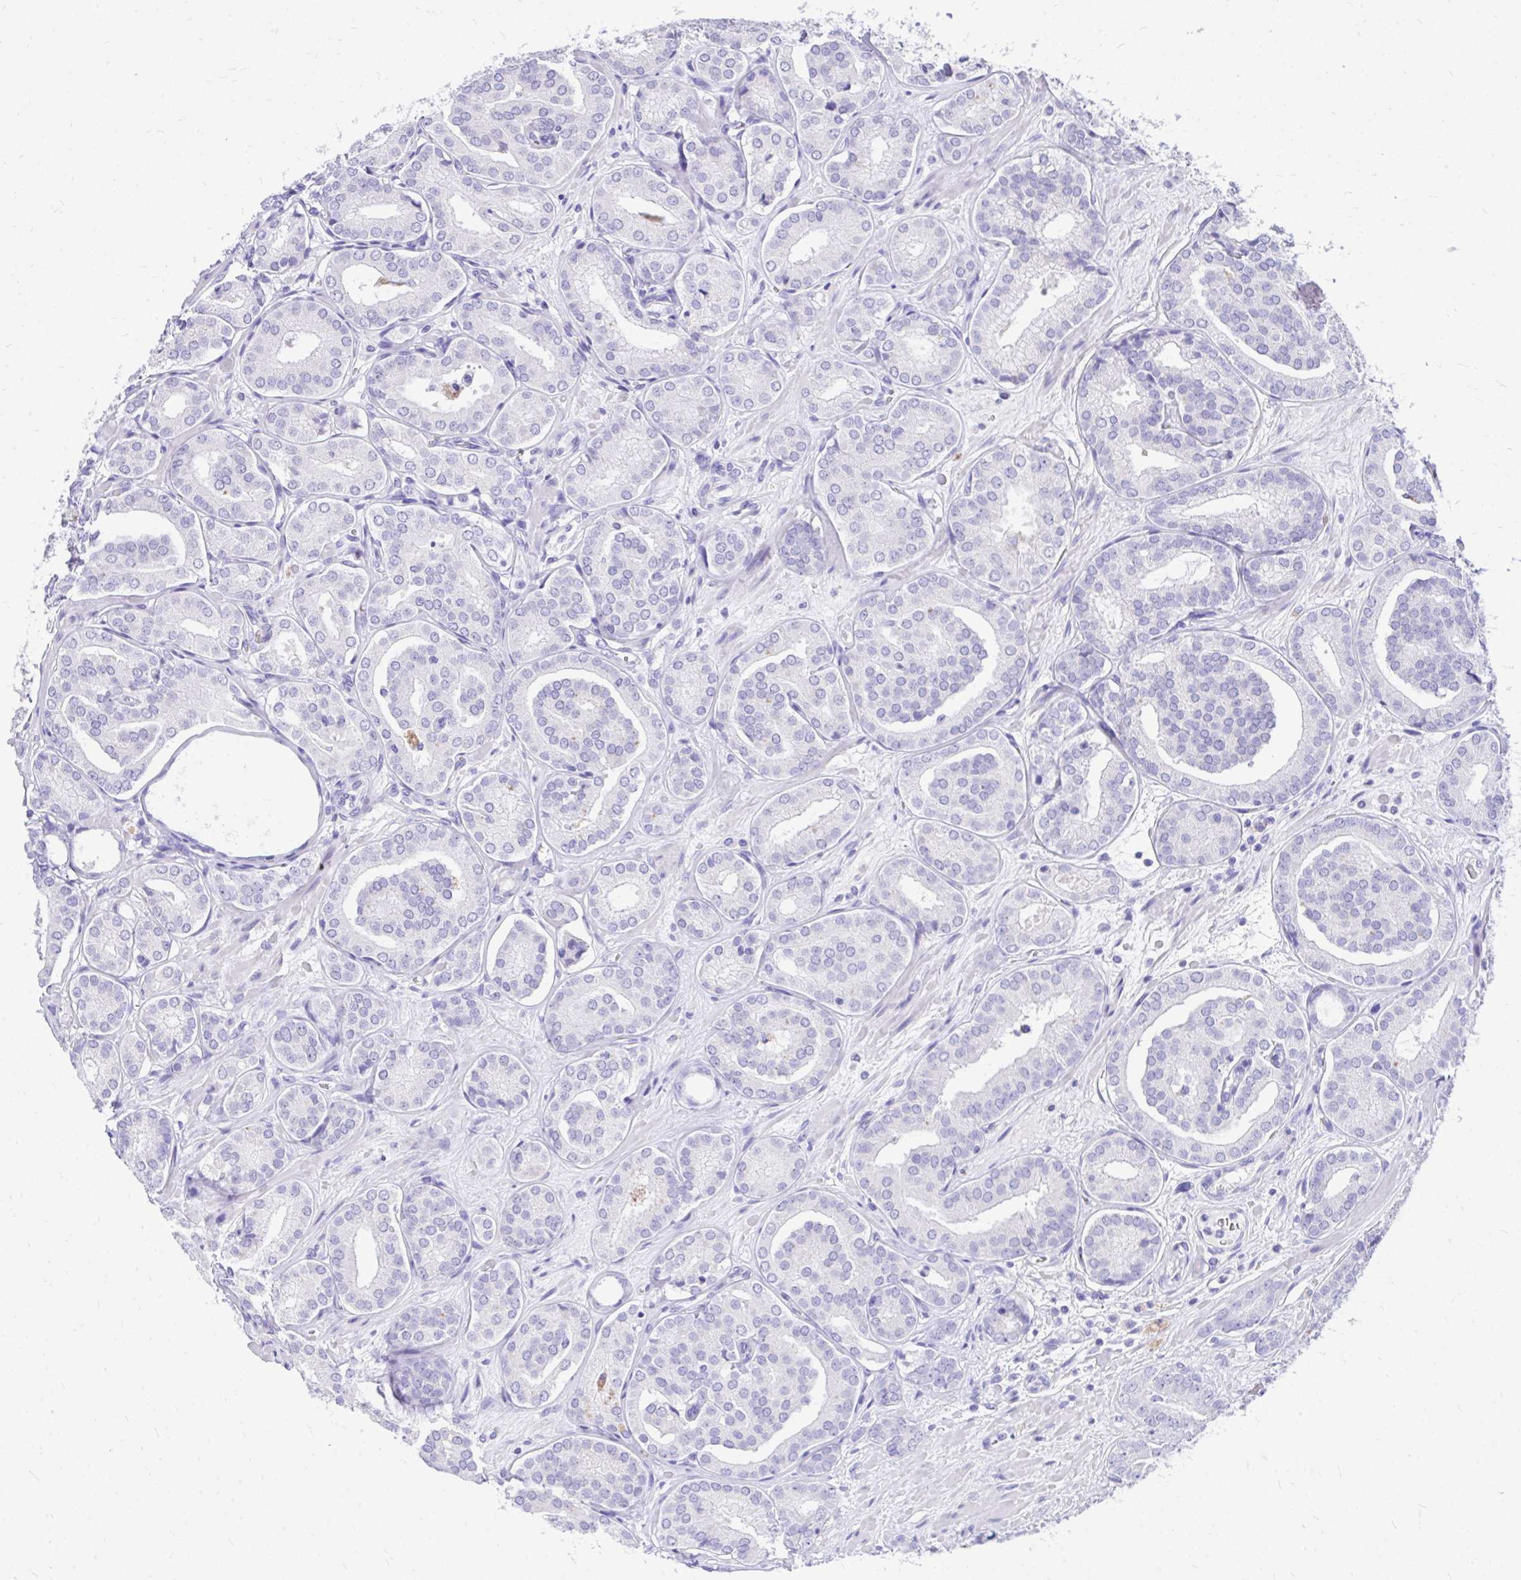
{"staining": {"intensity": "negative", "quantity": "none", "location": "none"}, "tissue": "prostate cancer", "cell_type": "Tumor cells", "image_type": "cancer", "snomed": [{"axis": "morphology", "description": "Adenocarcinoma, High grade"}, {"axis": "topography", "description": "Prostate"}], "caption": "IHC of human prostate high-grade adenocarcinoma shows no expression in tumor cells.", "gene": "MON1A", "patient": {"sex": "male", "age": 66}}